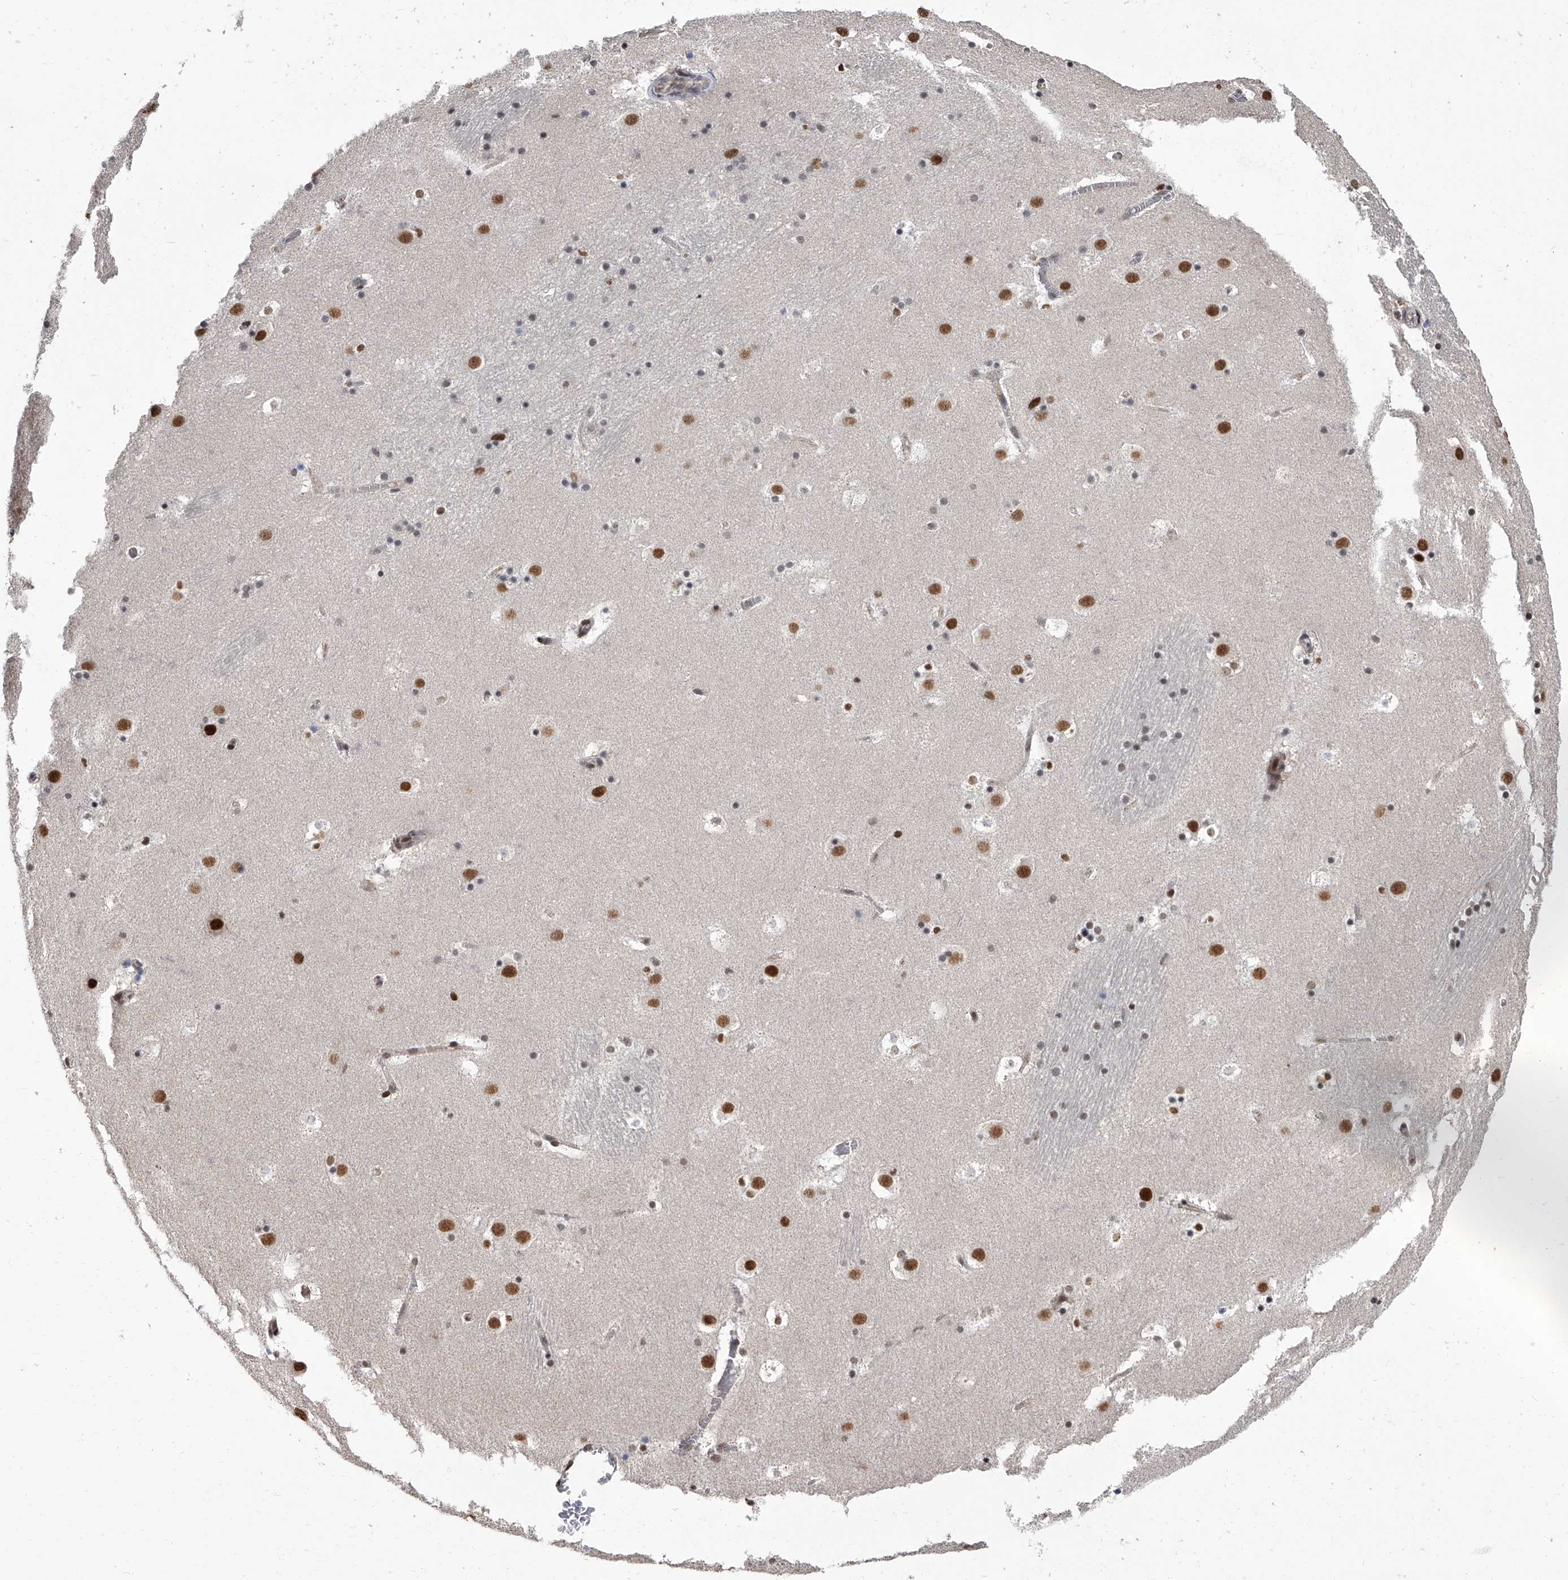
{"staining": {"intensity": "weak", "quantity": "<25%", "location": "nuclear"}, "tissue": "caudate", "cell_type": "Glial cells", "image_type": "normal", "snomed": [{"axis": "morphology", "description": "Normal tissue, NOS"}, {"axis": "topography", "description": "Lateral ventricle wall"}], "caption": "Immunohistochemistry of benign caudate shows no positivity in glial cells.", "gene": "ZNF426", "patient": {"sex": "male", "age": 45}}